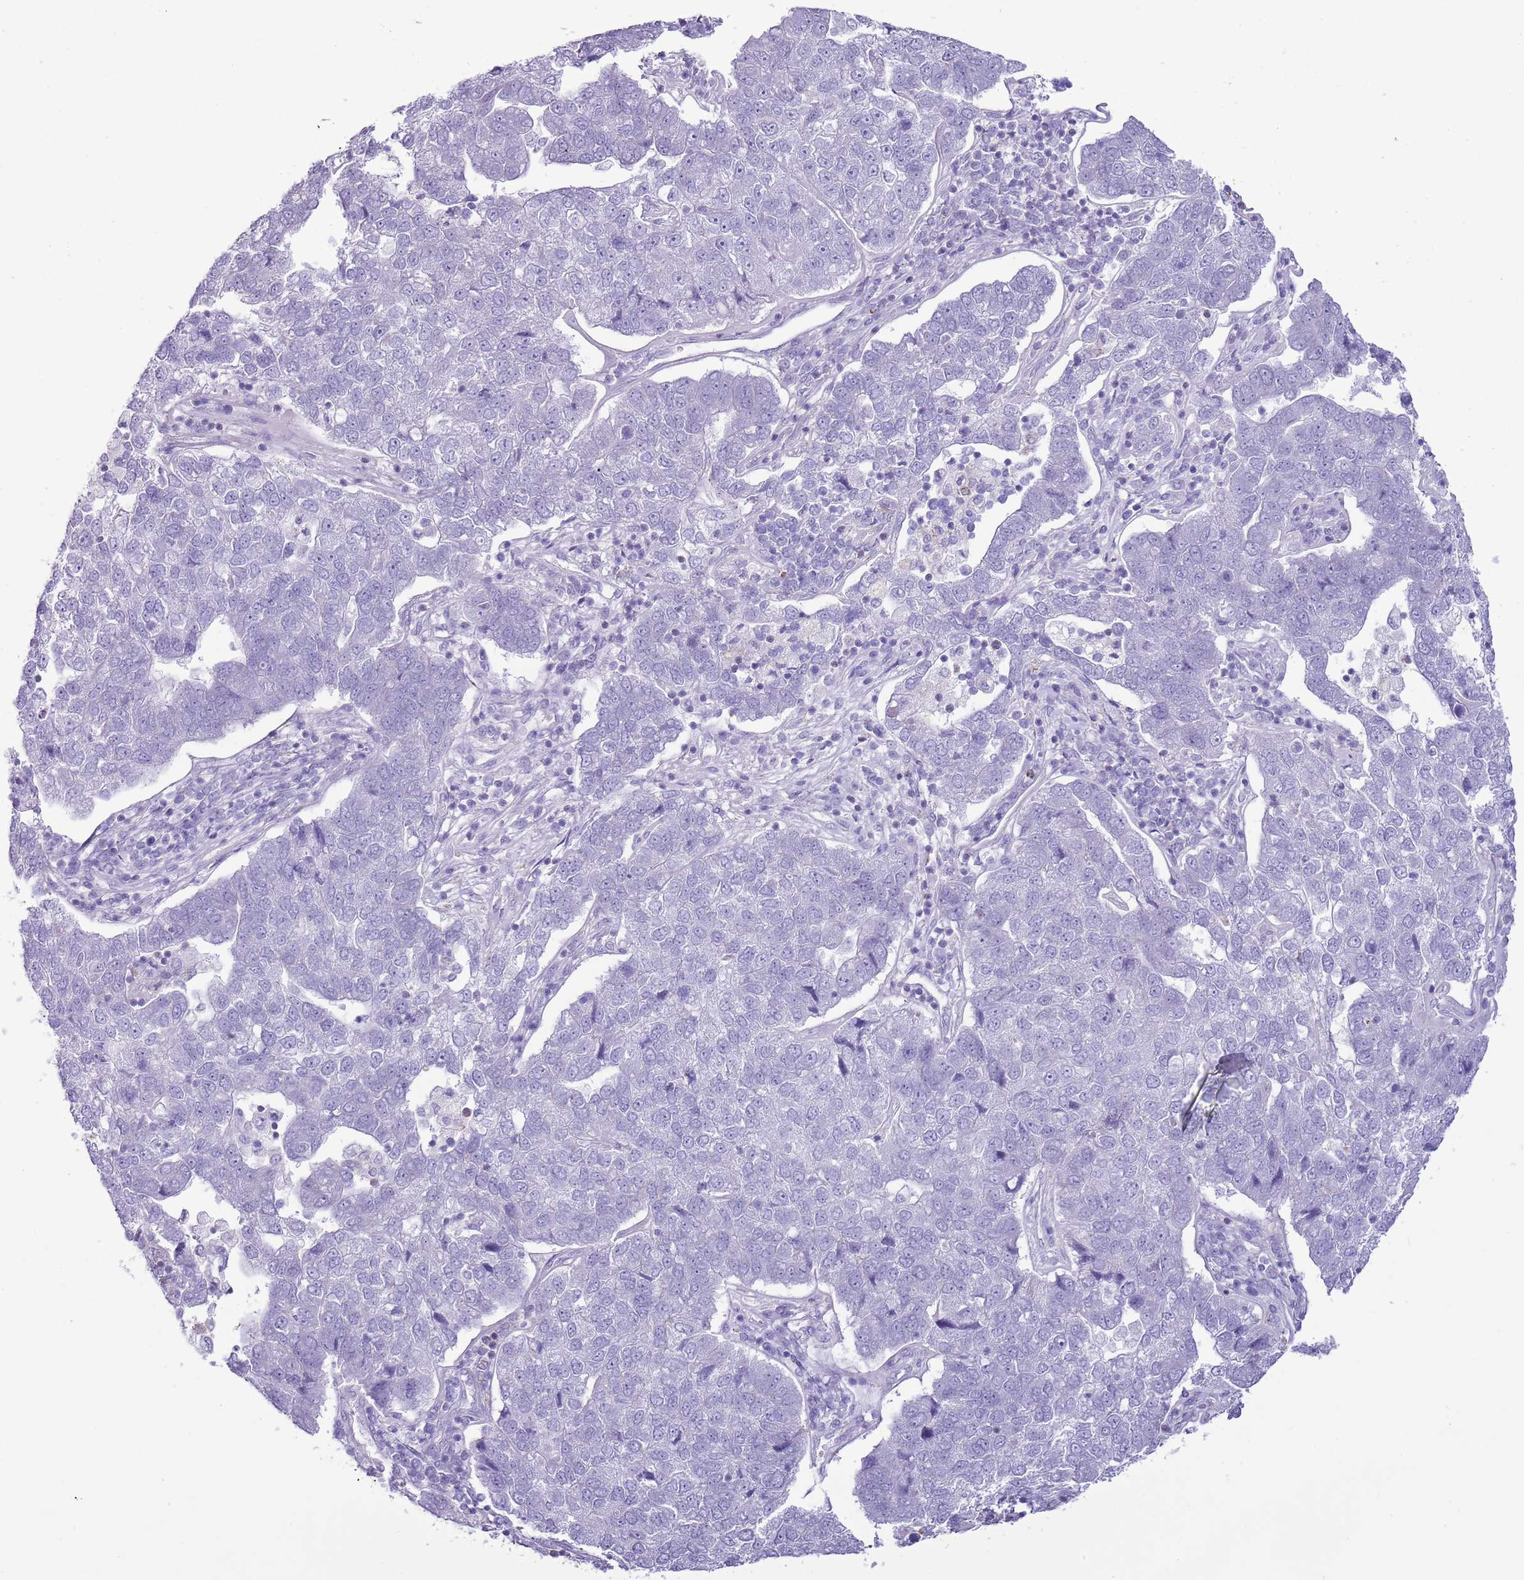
{"staining": {"intensity": "negative", "quantity": "none", "location": "none"}, "tissue": "pancreatic cancer", "cell_type": "Tumor cells", "image_type": "cancer", "snomed": [{"axis": "morphology", "description": "Adenocarcinoma, NOS"}, {"axis": "topography", "description": "Pancreas"}], "caption": "Histopathology image shows no protein staining in tumor cells of pancreatic adenocarcinoma tissue. Nuclei are stained in blue.", "gene": "SLC23A1", "patient": {"sex": "female", "age": 61}}